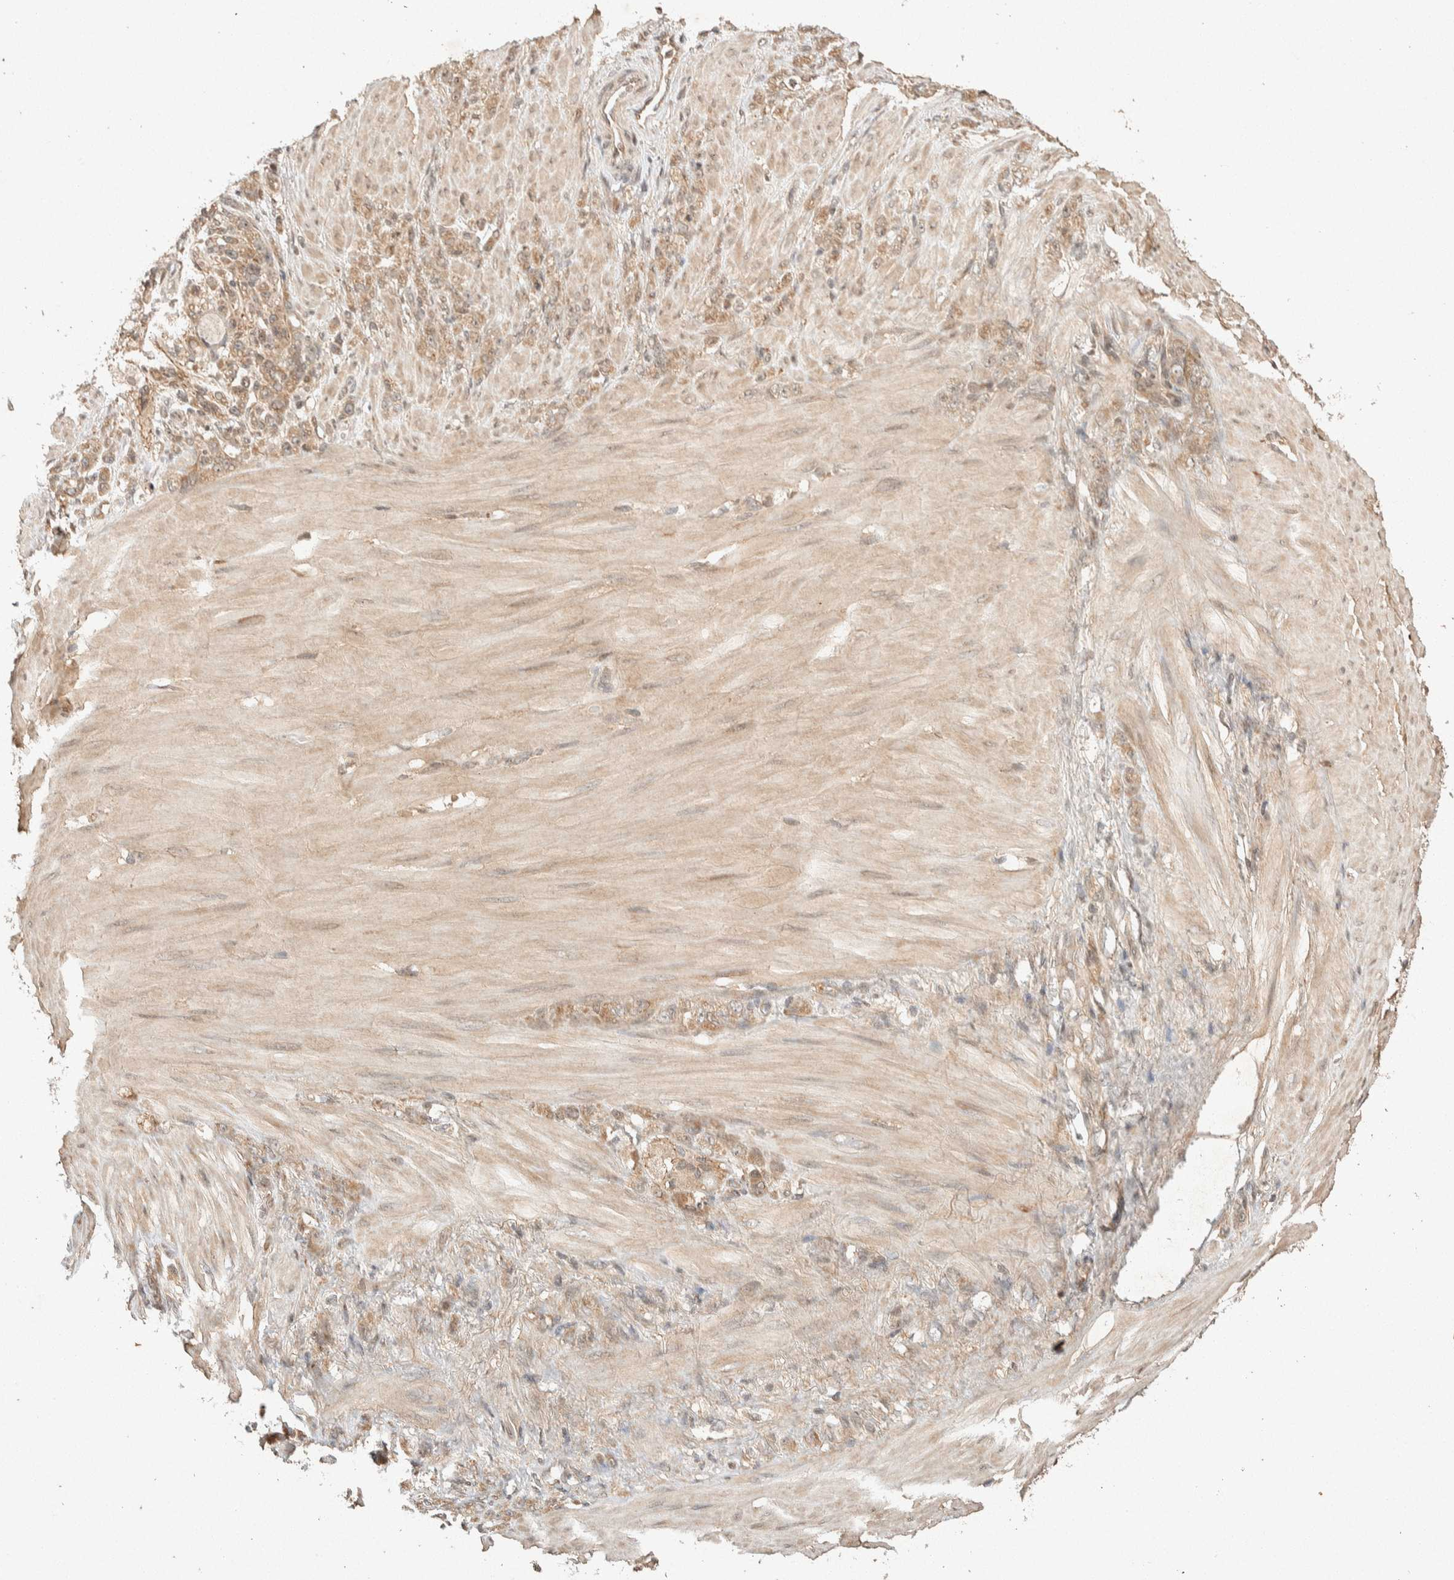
{"staining": {"intensity": "weak", "quantity": ">75%", "location": "cytoplasmic/membranous"}, "tissue": "stomach cancer", "cell_type": "Tumor cells", "image_type": "cancer", "snomed": [{"axis": "morphology", "description": "Adenocarcinoma, NOS"}, {"axis": "topography", "description": "Stomach"}], "caption": "Weak cytoplasmic/membranous staining for a protein is present in approximately >75% of tumor cells of stomach adenocarcinoma using immunohistochemistry (IHC).", "gene": "THRA", "patient": {"sex": "male", "age": 82}}